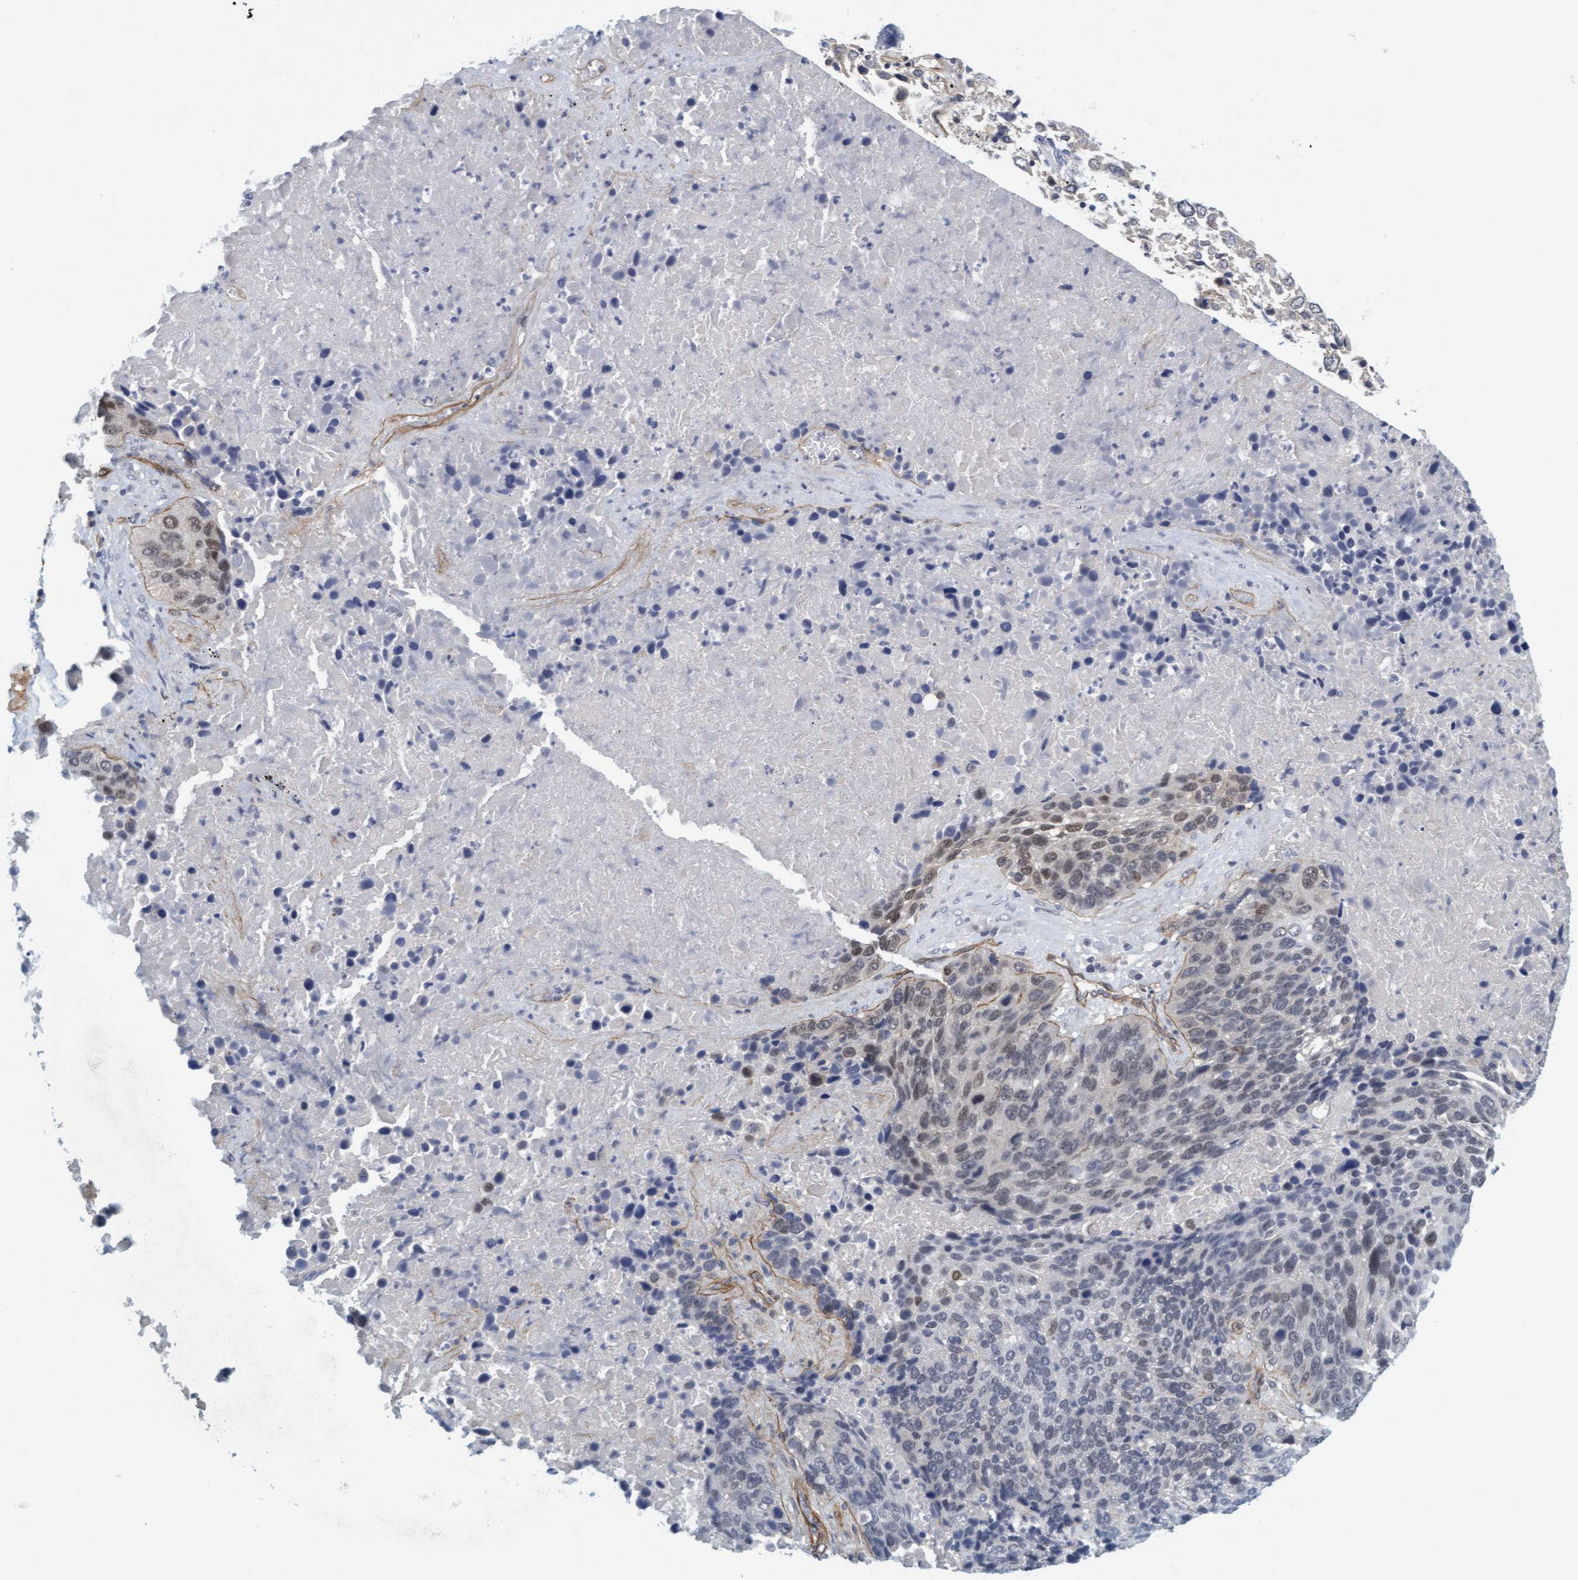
{"staining": {"intensity": "weak", "quantity": "<25%", "location": "nuclear"}, "tissue": "lung cancer", "cell_type": "Tumor cells", "image_type": "cancer", "snomed": [{"axis": "morphology", "description": "Squamous cell carcinoma, NOS"}, {"axis": "topography", "description": "Lung"}], "caption": "An image of human lung cancer (squamous cell carcinoma) is negative for staining in tumor cells.", "gene": "TSTD2", "patient": {"sex": "male", "age": 65}}